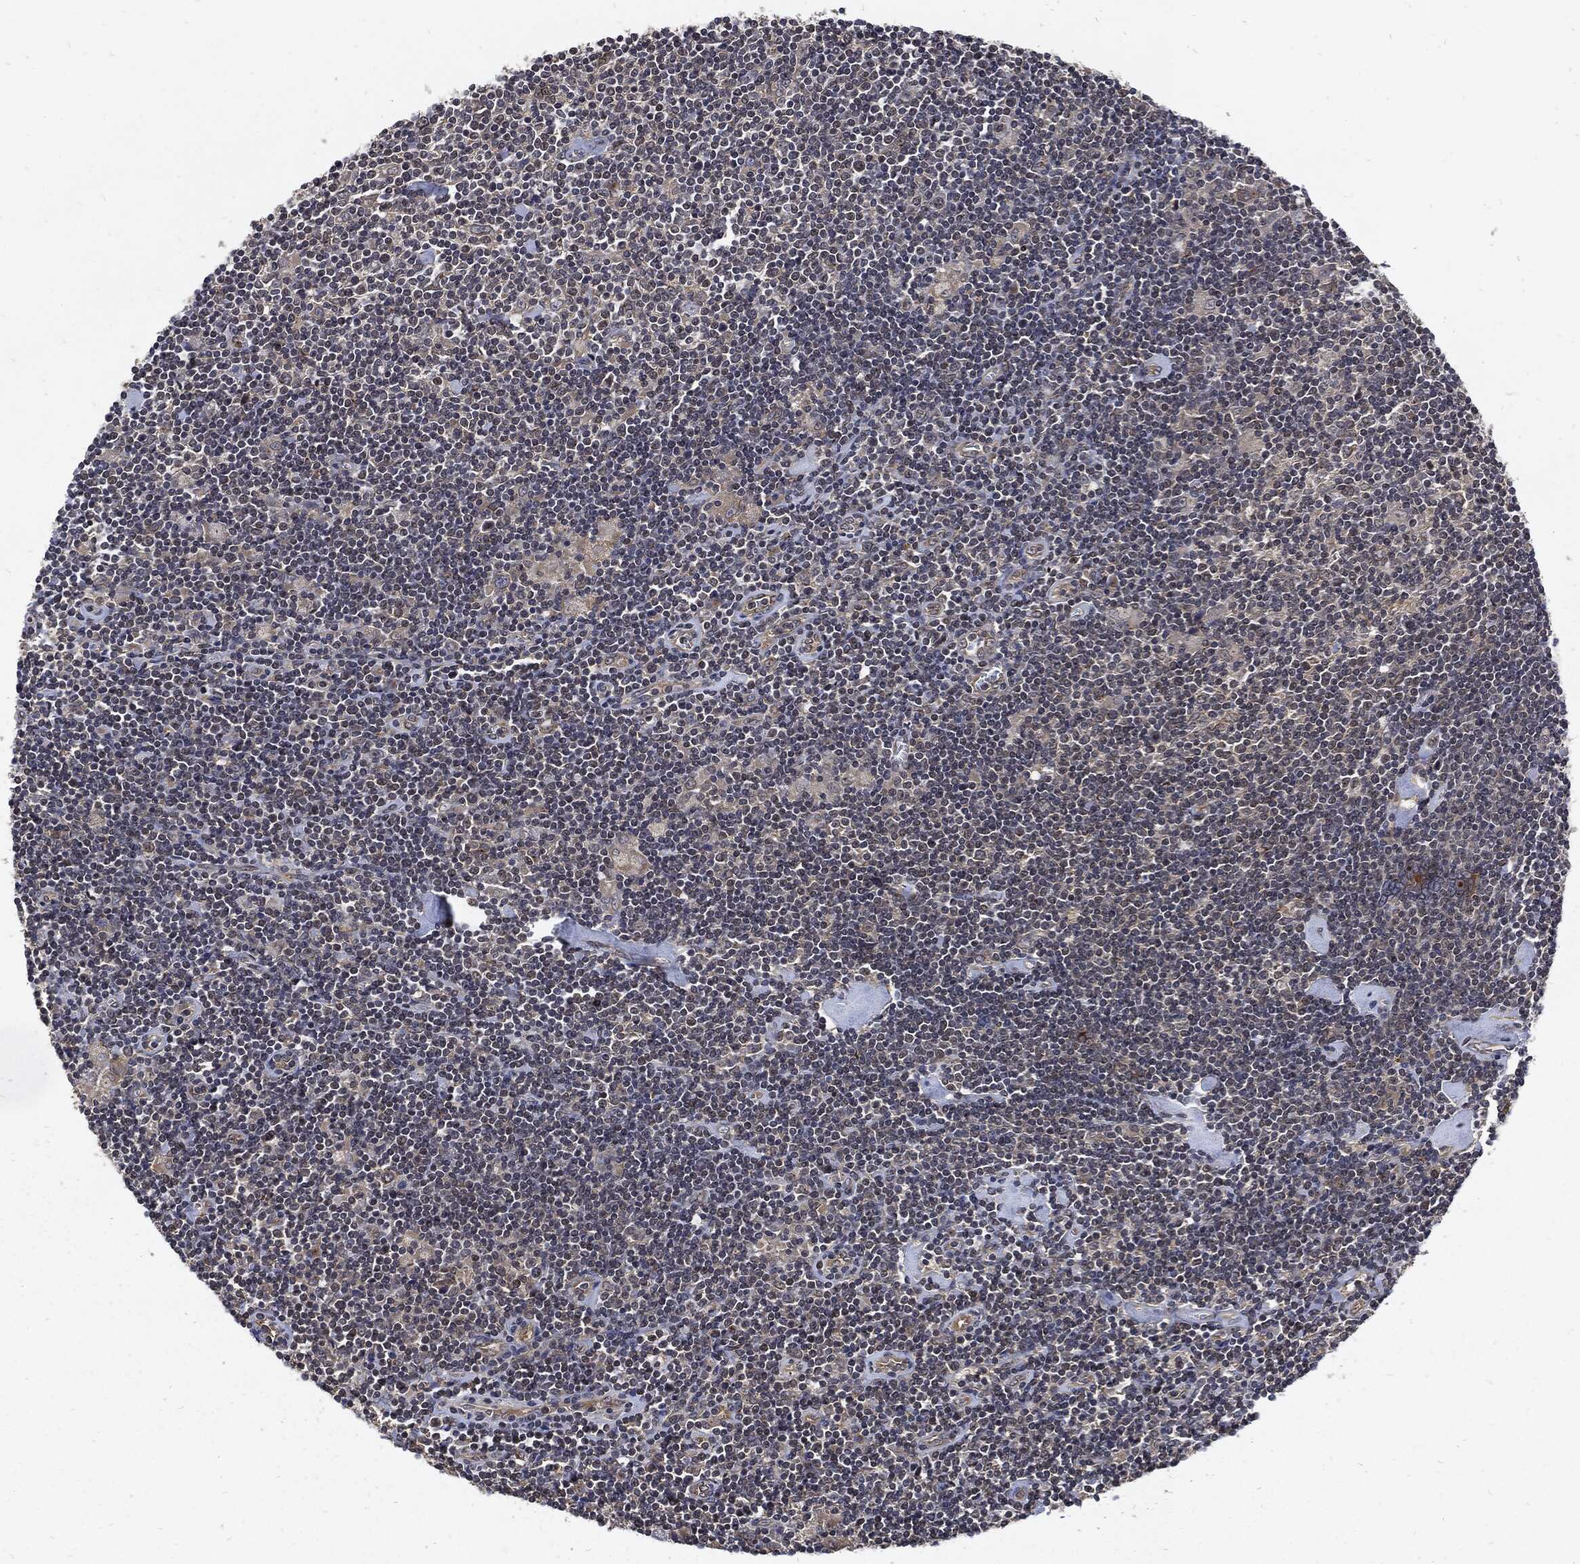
{"staining": {"intensity": "negative", "quantity": "none", "location": "none"}, "tissue": "lymphoma", "cell_type": "Tumor cells", "image_type": "cancer", "snomed": [{"axis": "morphology", "description": "Hodgkin's disease, NOS"}, {"axis": "topography", "description": "Lymph node"}], "caption": "Tumor cells are negative for brown protein staining in Hodgkin's disease.", "gene": "DCTN1", "patient": {"sex": "male", "age": 40}}